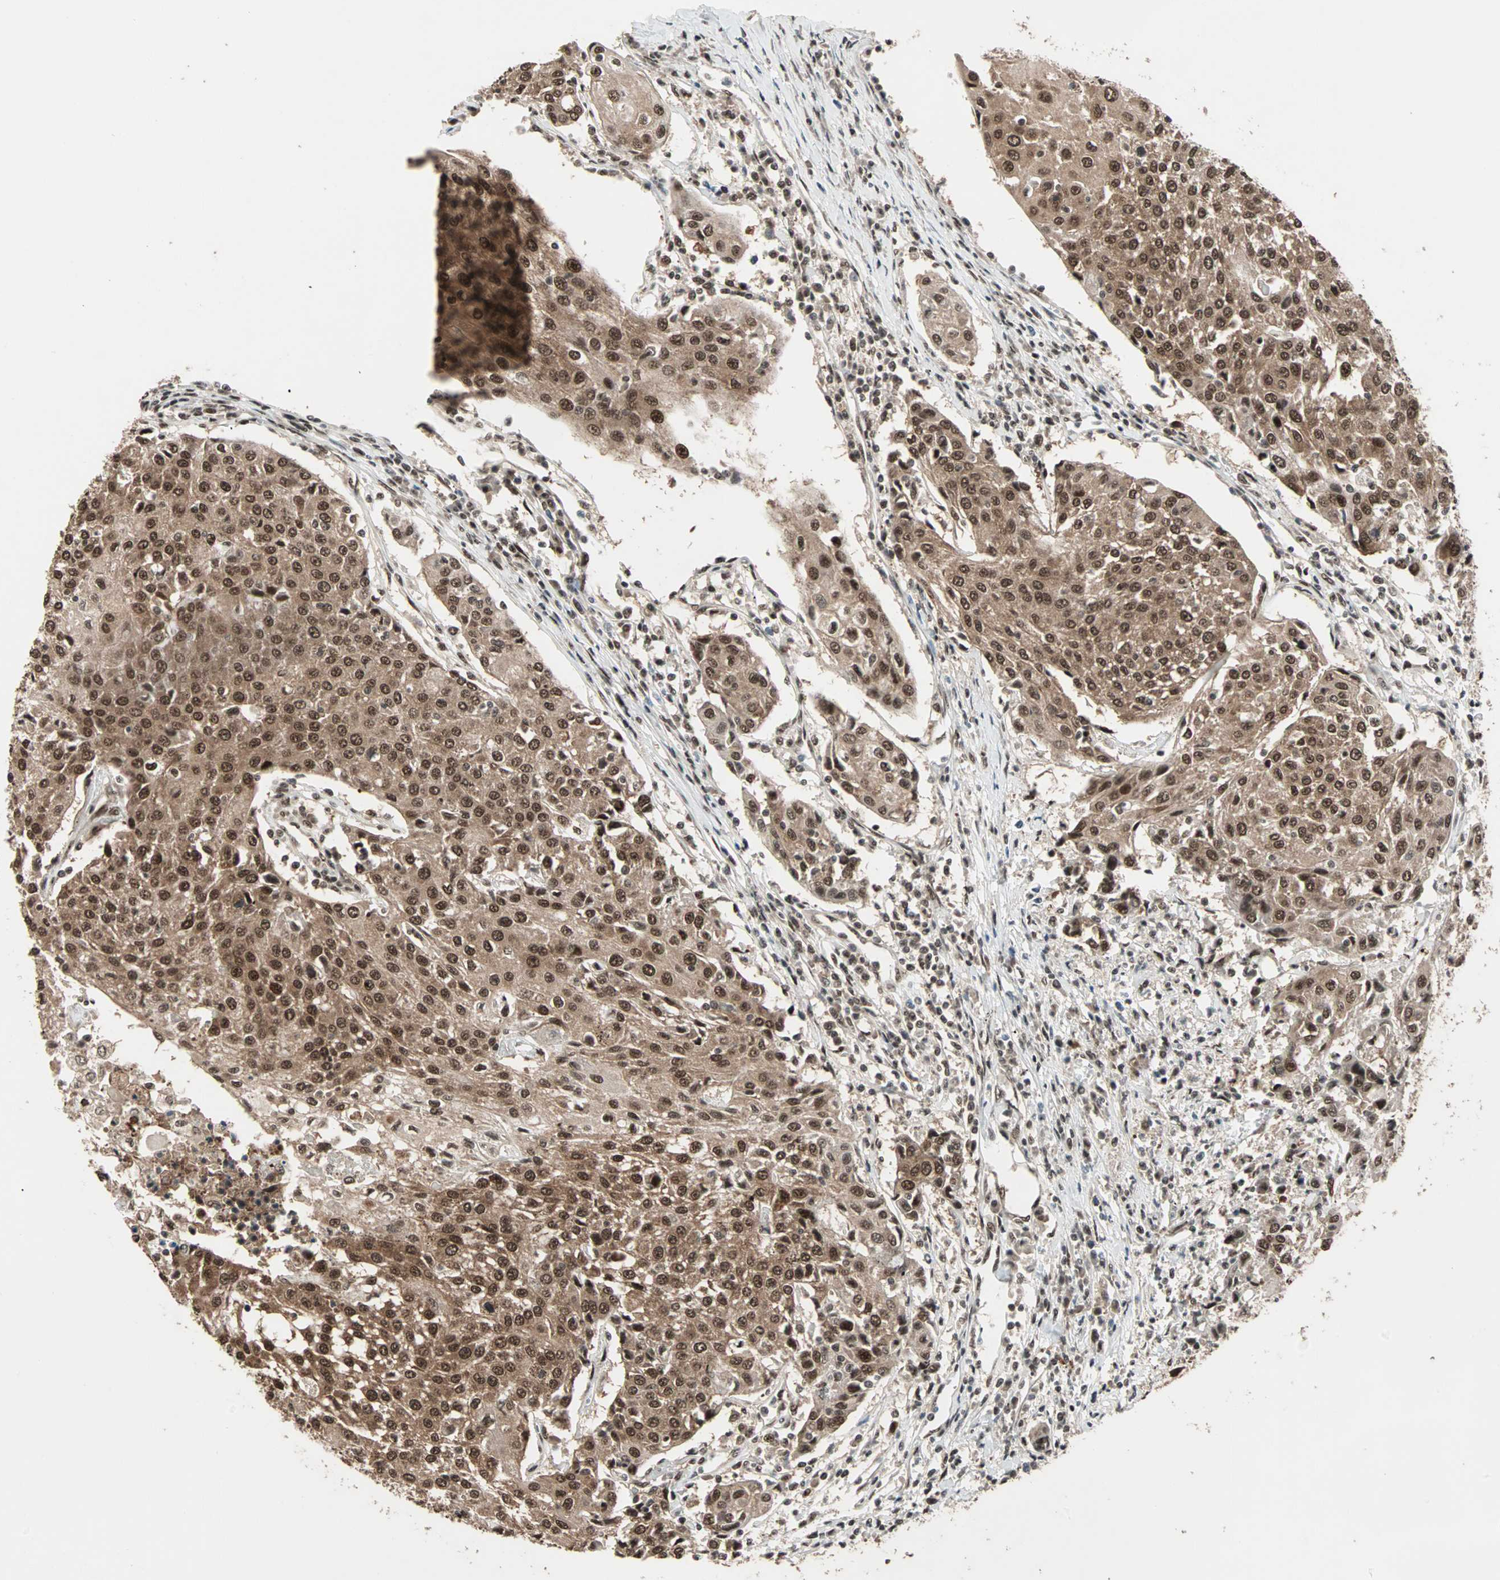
{"staining": {"intensity": "strong", "quantity": ">75%", "location": "cytoplasmic/membranous,nuclear"}, "tissue": "urothelial cancer", "cell_type": "Tumor cells", "image_type": "cancer", "snomed": [{"axis": "morphology", "description": "Urothelial carcinoma, High grade"}, {"axis": "topography", "description": "Urinary bladder"}], "caption": "IHC of human urothelial cancer exhibits high levels of strong cytoplasmic/membranous and nuclear expression in about >75% of tumor cells.", "gene": "ZNF44", "patient": {"sex": "female", "age": 85}}